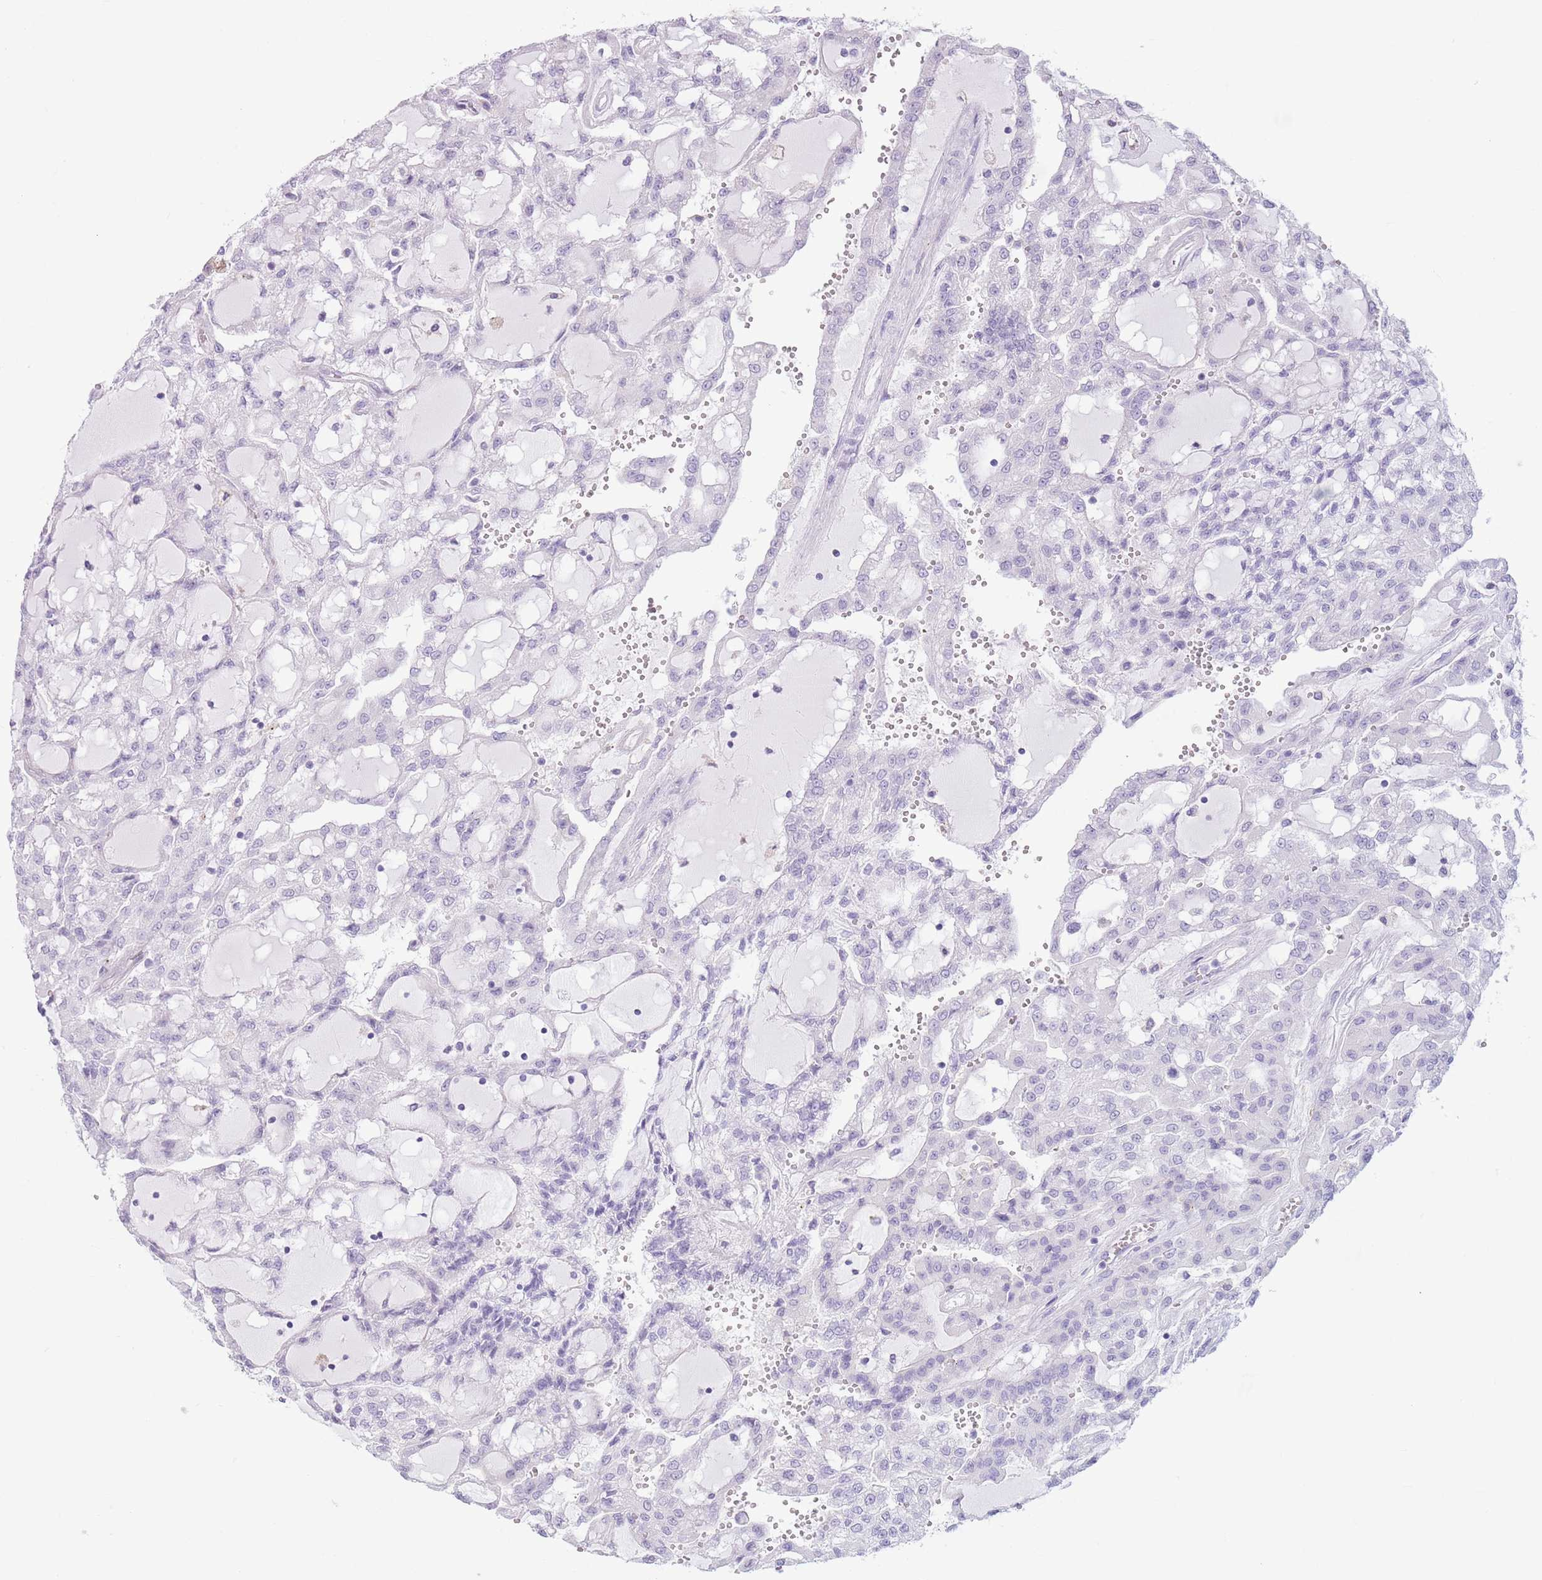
{"staining": {"intensity": "negative", "quantity": "none", "location": "none"}, "tissue": "renal cancer", "cell_type": "Tumor cells", "image_type": "cancer", "snomed": [{"axis": "morphology", "description": "Adenocarcinoma, NOS"}, {"axis": "topography", "description": "Kidney"}], "caption": "IHC photomicrograph of renal adenocarcinoma stained for a protein (brown), which demonstrates no staining in tumor cells. (DAB immunohistochemistry (IHC), high magnification).", "gene": "SNX6", "patient": {"sex": "male", "age": 63}}